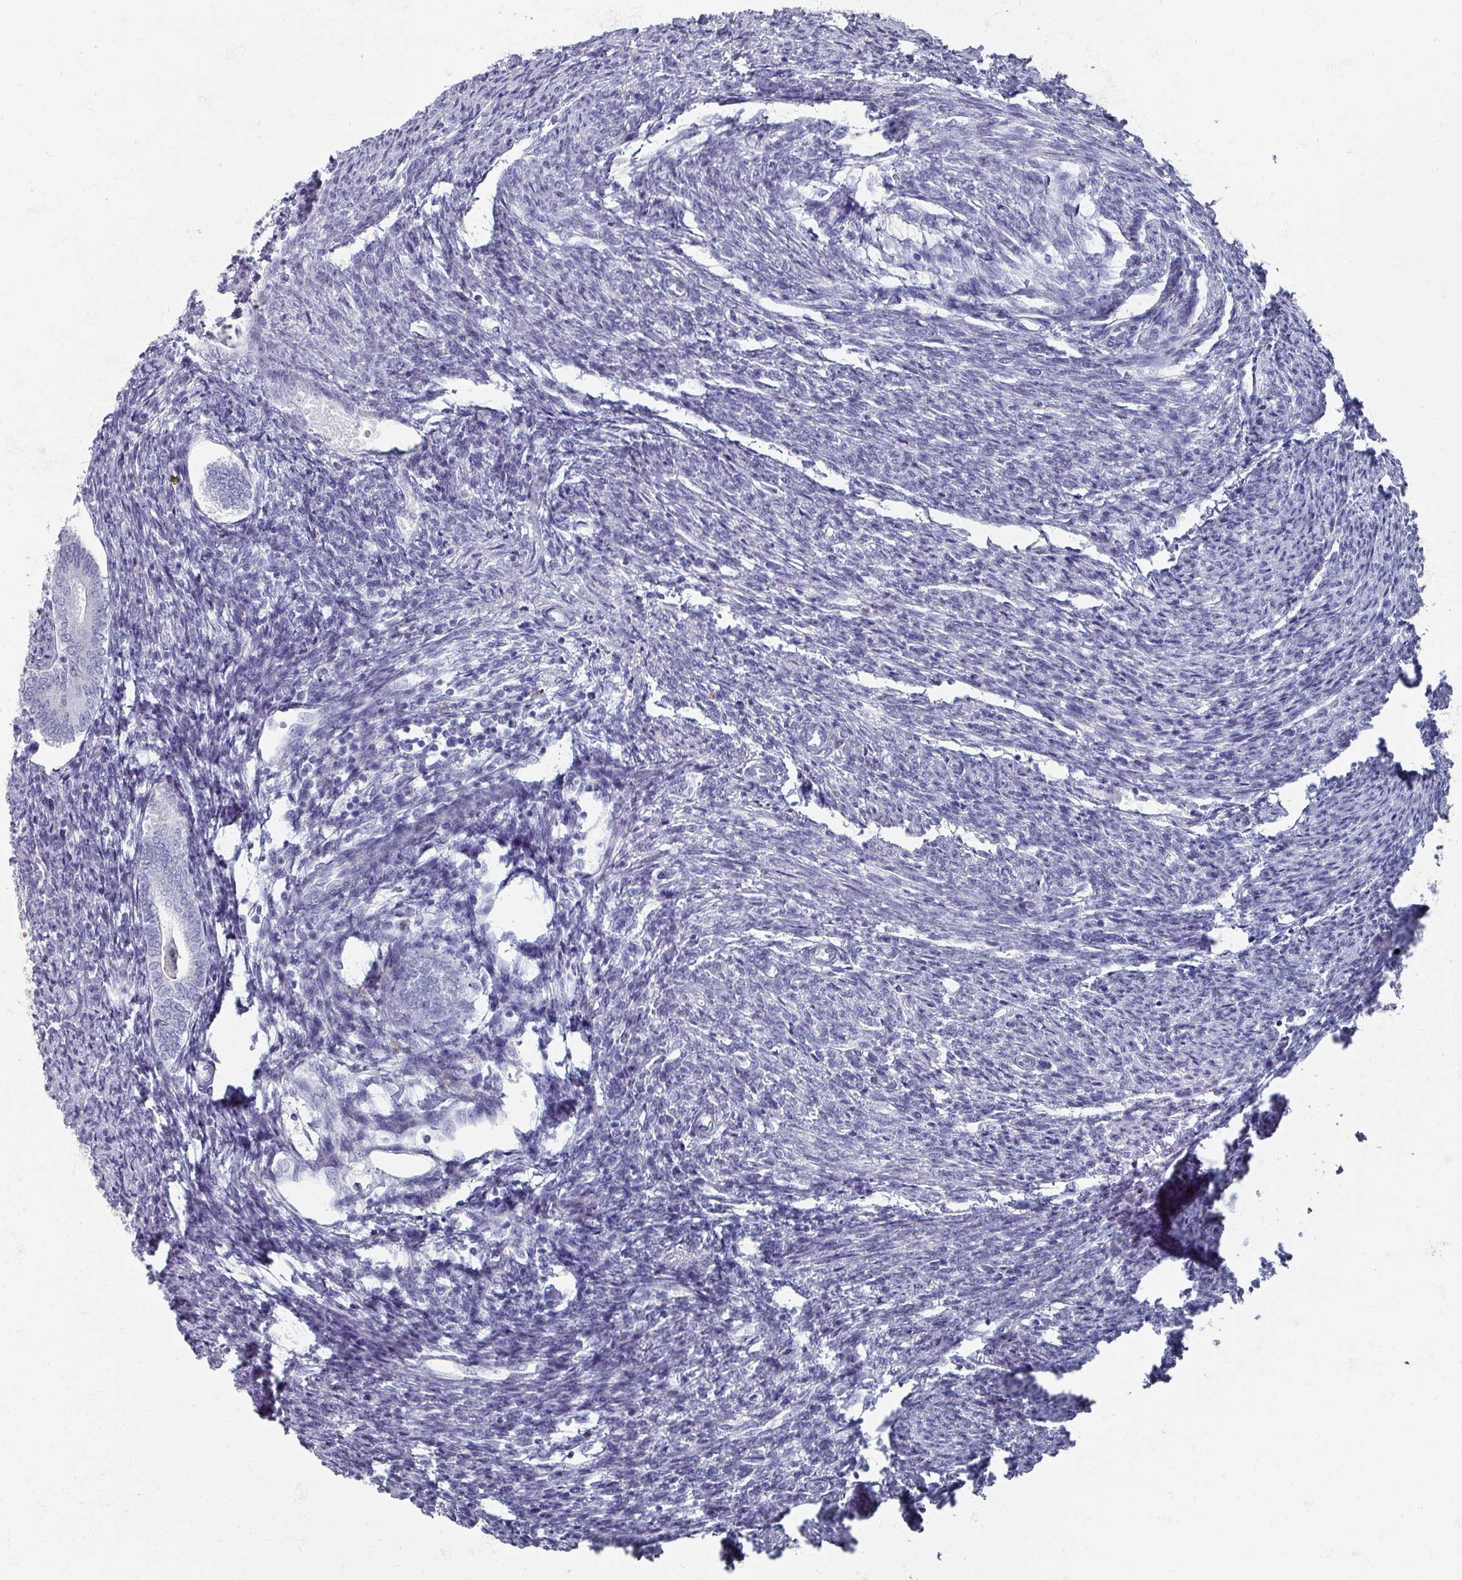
{"staining": {"intensity": "negative", "quantity": "none", "location": "none"}, "tissue": "smooth muscle", "cell_type": "Smooth muscle cells", "image_type": "normal", "snomed": [{"axis": "morphology", "description": "Normal tissue, NOS"}, {"axis": "topography", "description": "Smooth muscle"}, {"axis": "topography", "description": "Uterus"}], "caption": "There is no significant expression in smooth muscle cells of smooth muscle. The staining is performed using DAB brown chromogen with nuclei counter-stained in using hematoxylin.", "gene": "OMG", "patient": {"sex": "female", "age": 59}}